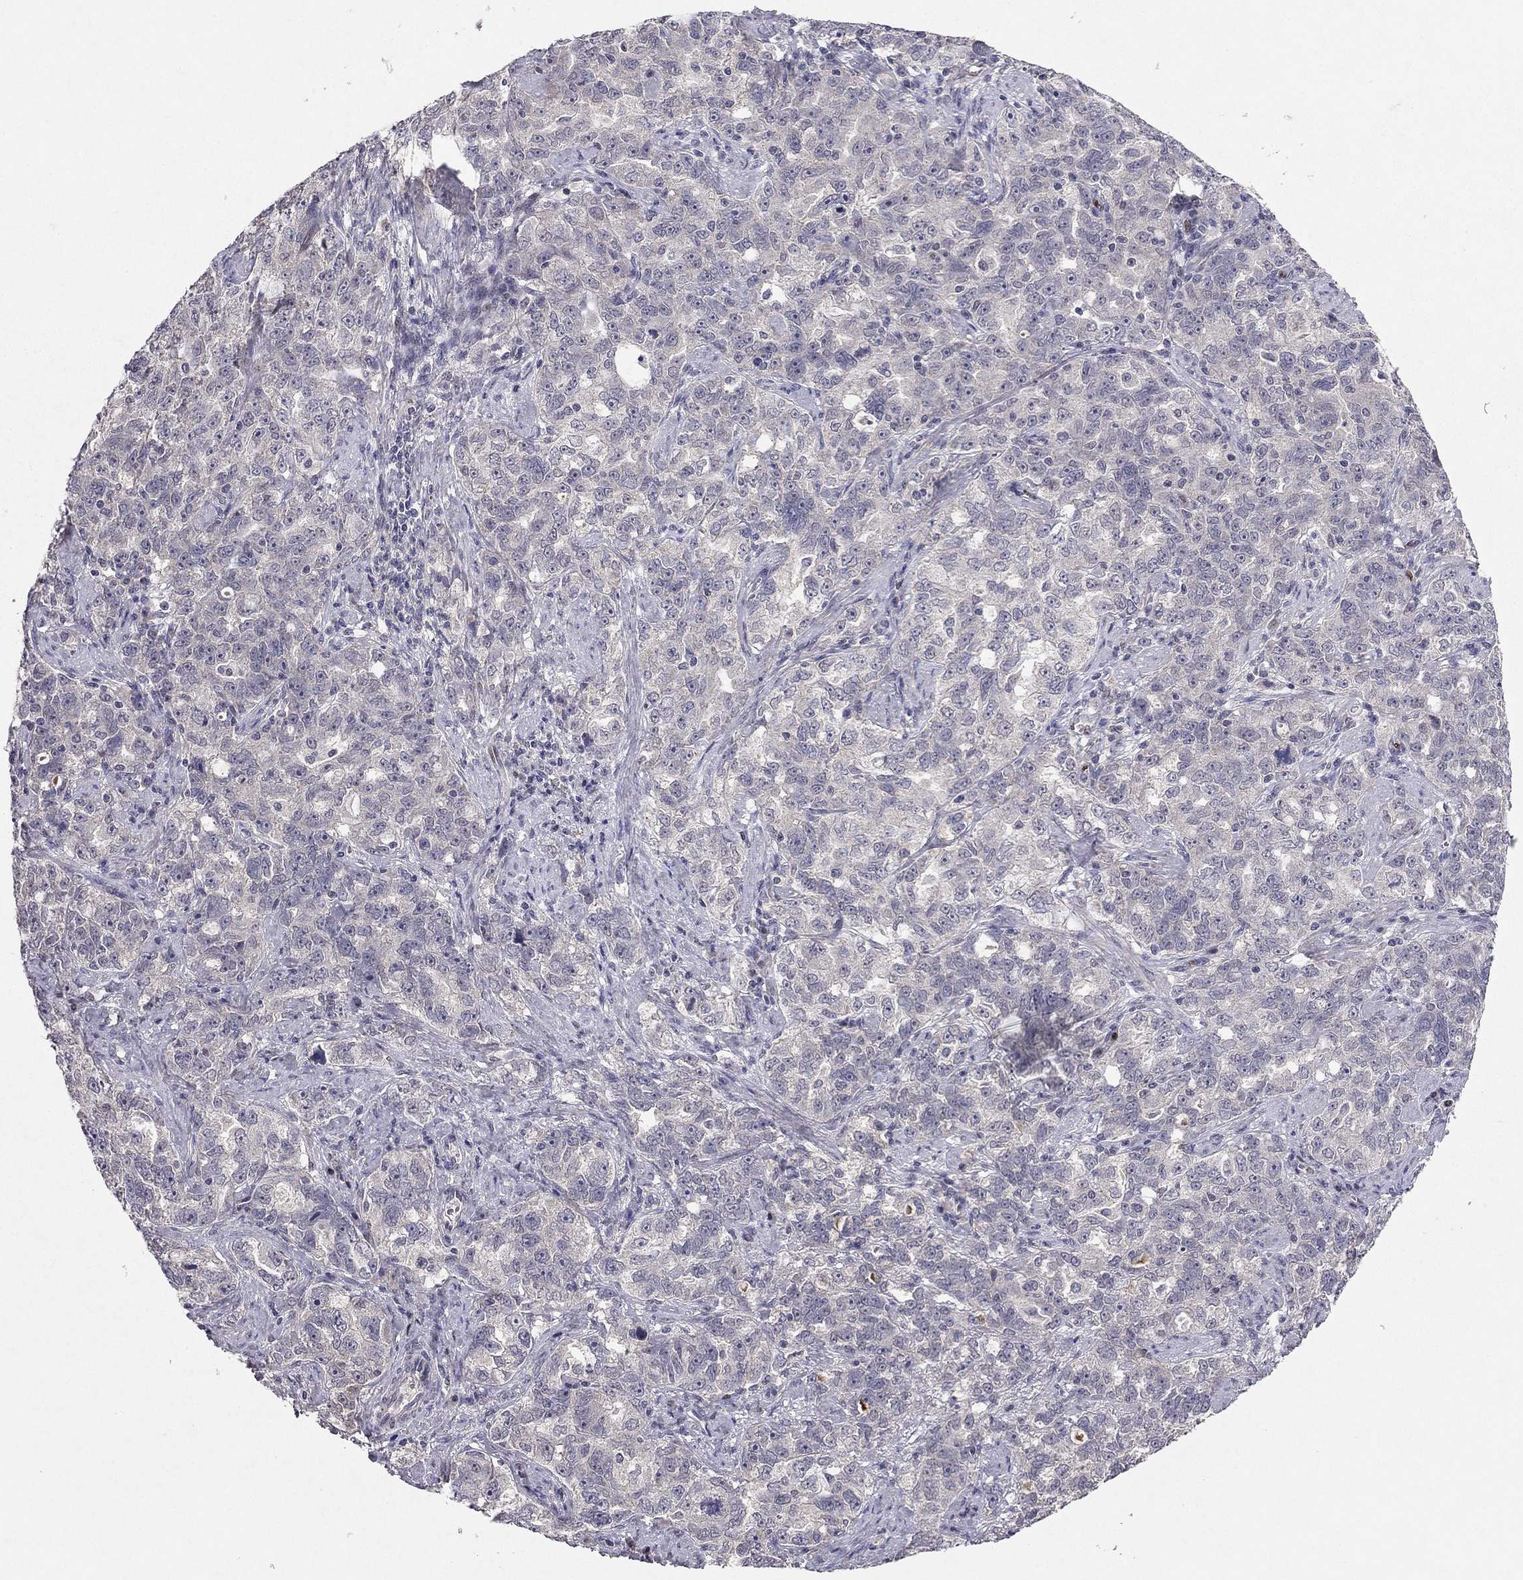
{"staining": {"intensity": "negative", "quantity": "none", "location": "none"}, "tissue": "ovarian cancer", "cell_type": "Tumor cells", "image_type": "cancer", "snomed": [{"axis": "morphology", "description": "Cystadenocarcinoma, serous, NOS"}, {"axis": "topography", "description": "Ovary"}], "caption": "A high-resolution histopathology image shows immunohistochemistry staining of serous cystadenocarcinoma (ovarian), which exhibits no significant positivity in tumor cells. (Immunohistochemistry, brightfield microscopy, high magnification).", "gene": "ESR2", "patient": {"sex": "female", "age": 51}}